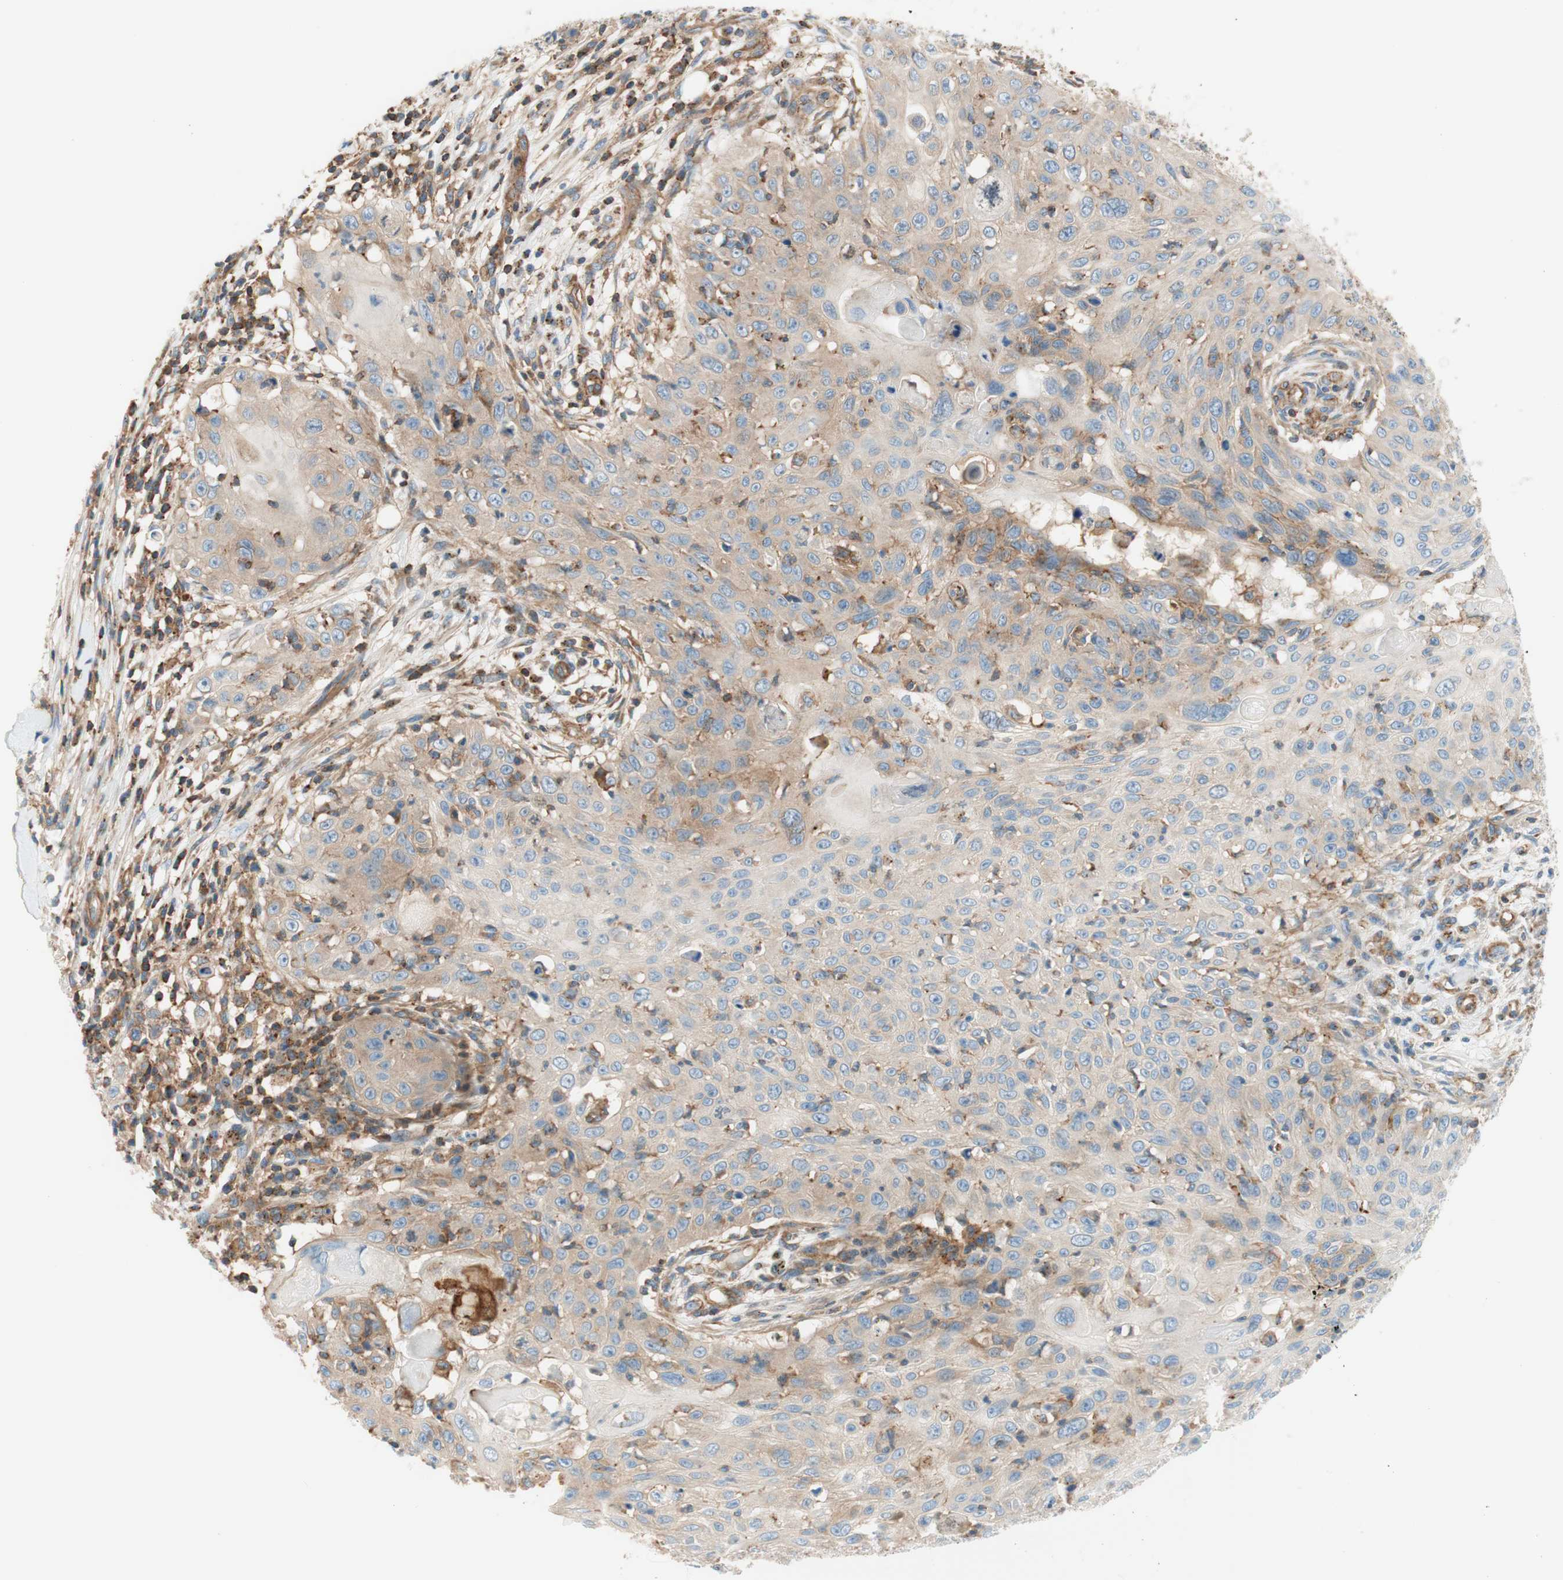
{"staining": {"intensity": "weak", "quantity": "25%-75%", "location": "cytoplasmic/membranous"}, "tissue": "skin cancer", "cell_type": "Tumor cells", "image_type": "cancer", "snomed": [{"axis": "morphology", "description": "Squamous cell carcinoma, NOS"}, {"axis": "topography", "description": "Skin"}], "caption": "Immunohistochemistry (DAB) staining of human squamous cell carcinoma (skin) shows weak cytoplasmic/membranous protein staining in approximately 25%-75% of tumor cells.", "gene": "VPS26A", "patient": {"sex": "male", "age": 86}}